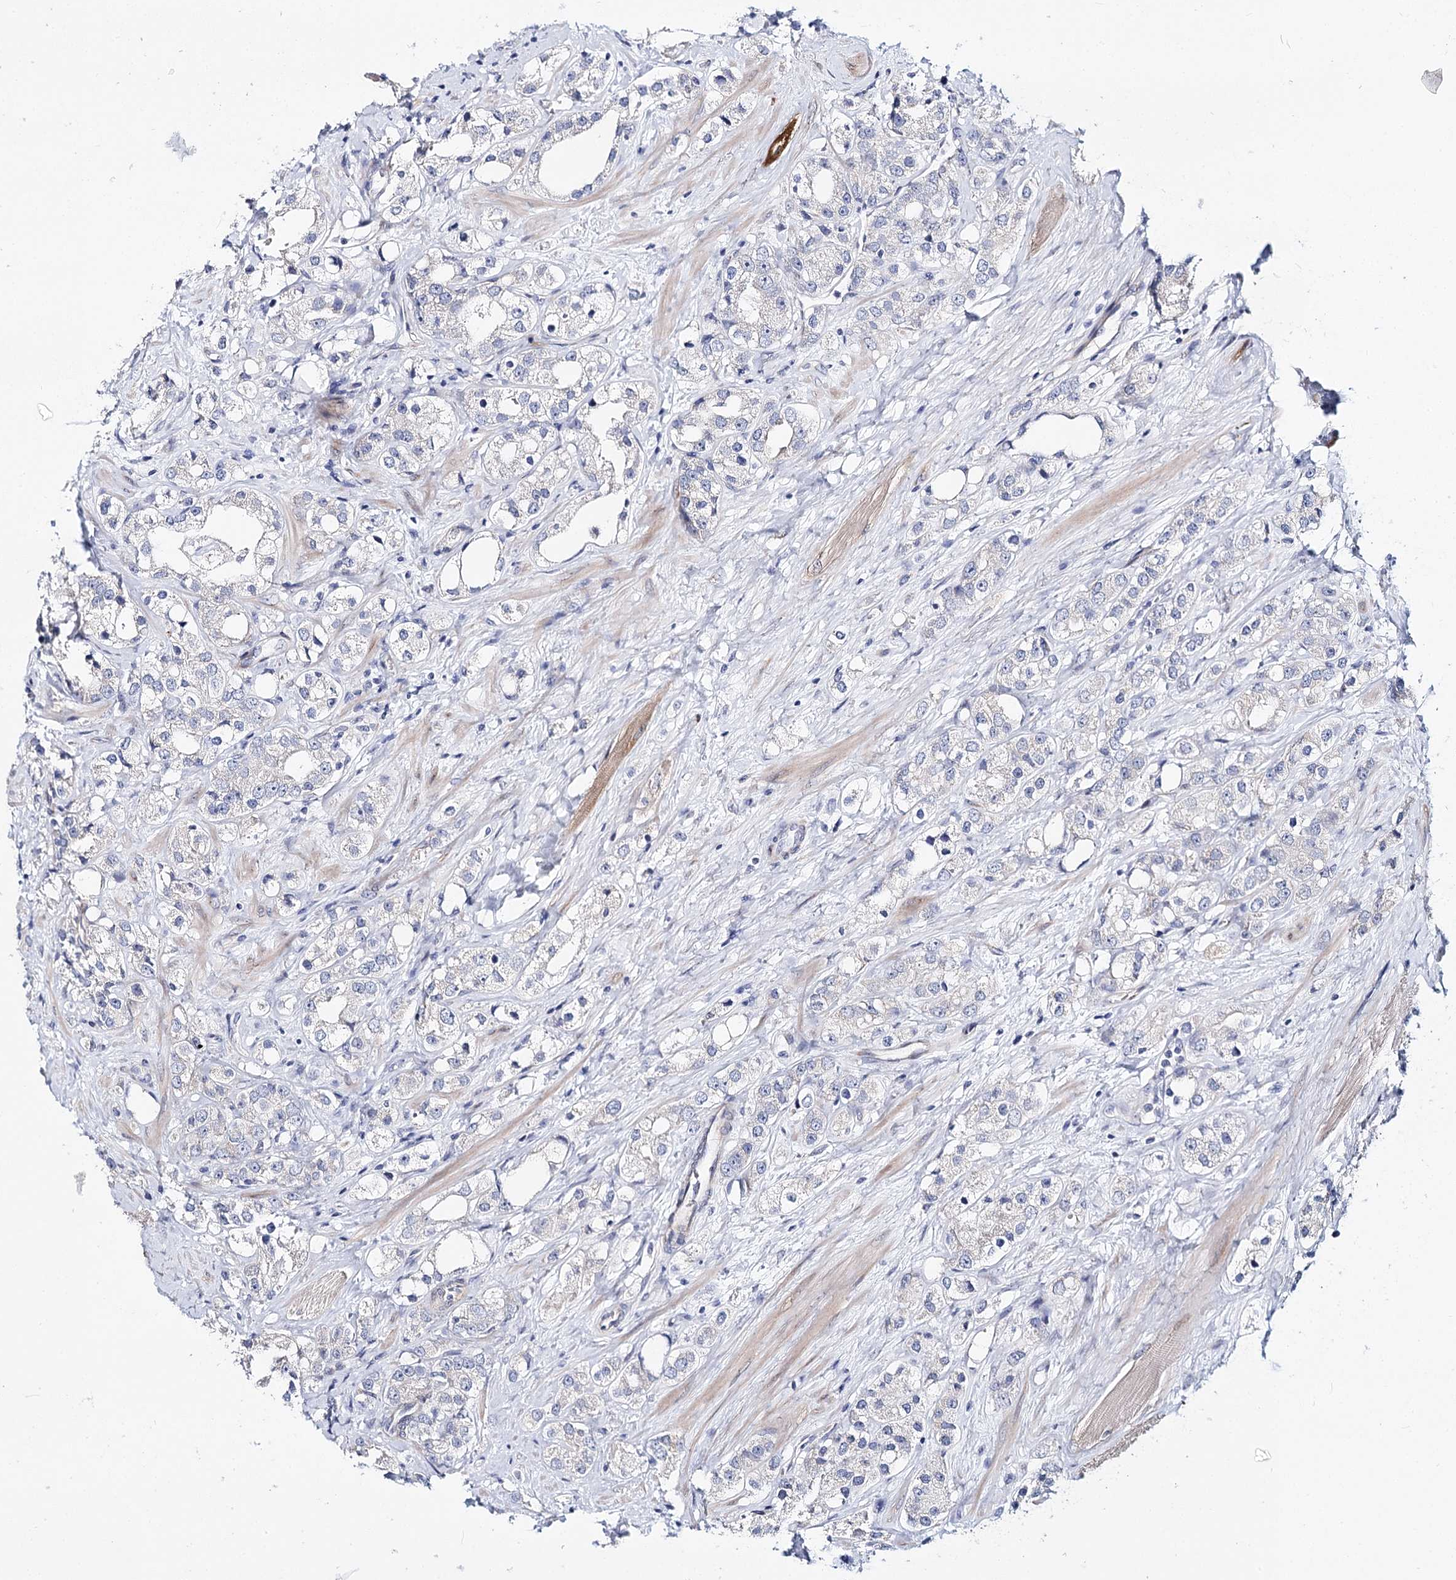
{"staining": {"intensity": "negative", "quantity": "none", "location": "none"}, "tissue": "prostate cancer", "cell_type": "Tumor cells", "image_type": "cancer", "snomed": [{"axis": "morphology", "description": "Adenocarcinoma, NOS"}, {"axis": "topography", "description": "Prostate"}], "caption": "High magnification brightfield microscopy of adenocarcinoma (prostate) stained with DAB (3,3'-diaminobenzidine) (brown) and counterstained with hematoxylin (blue): tumor cells show no significant staining.", "gene": "TEX12", "patient": {"sex": "male", "age": 79}}